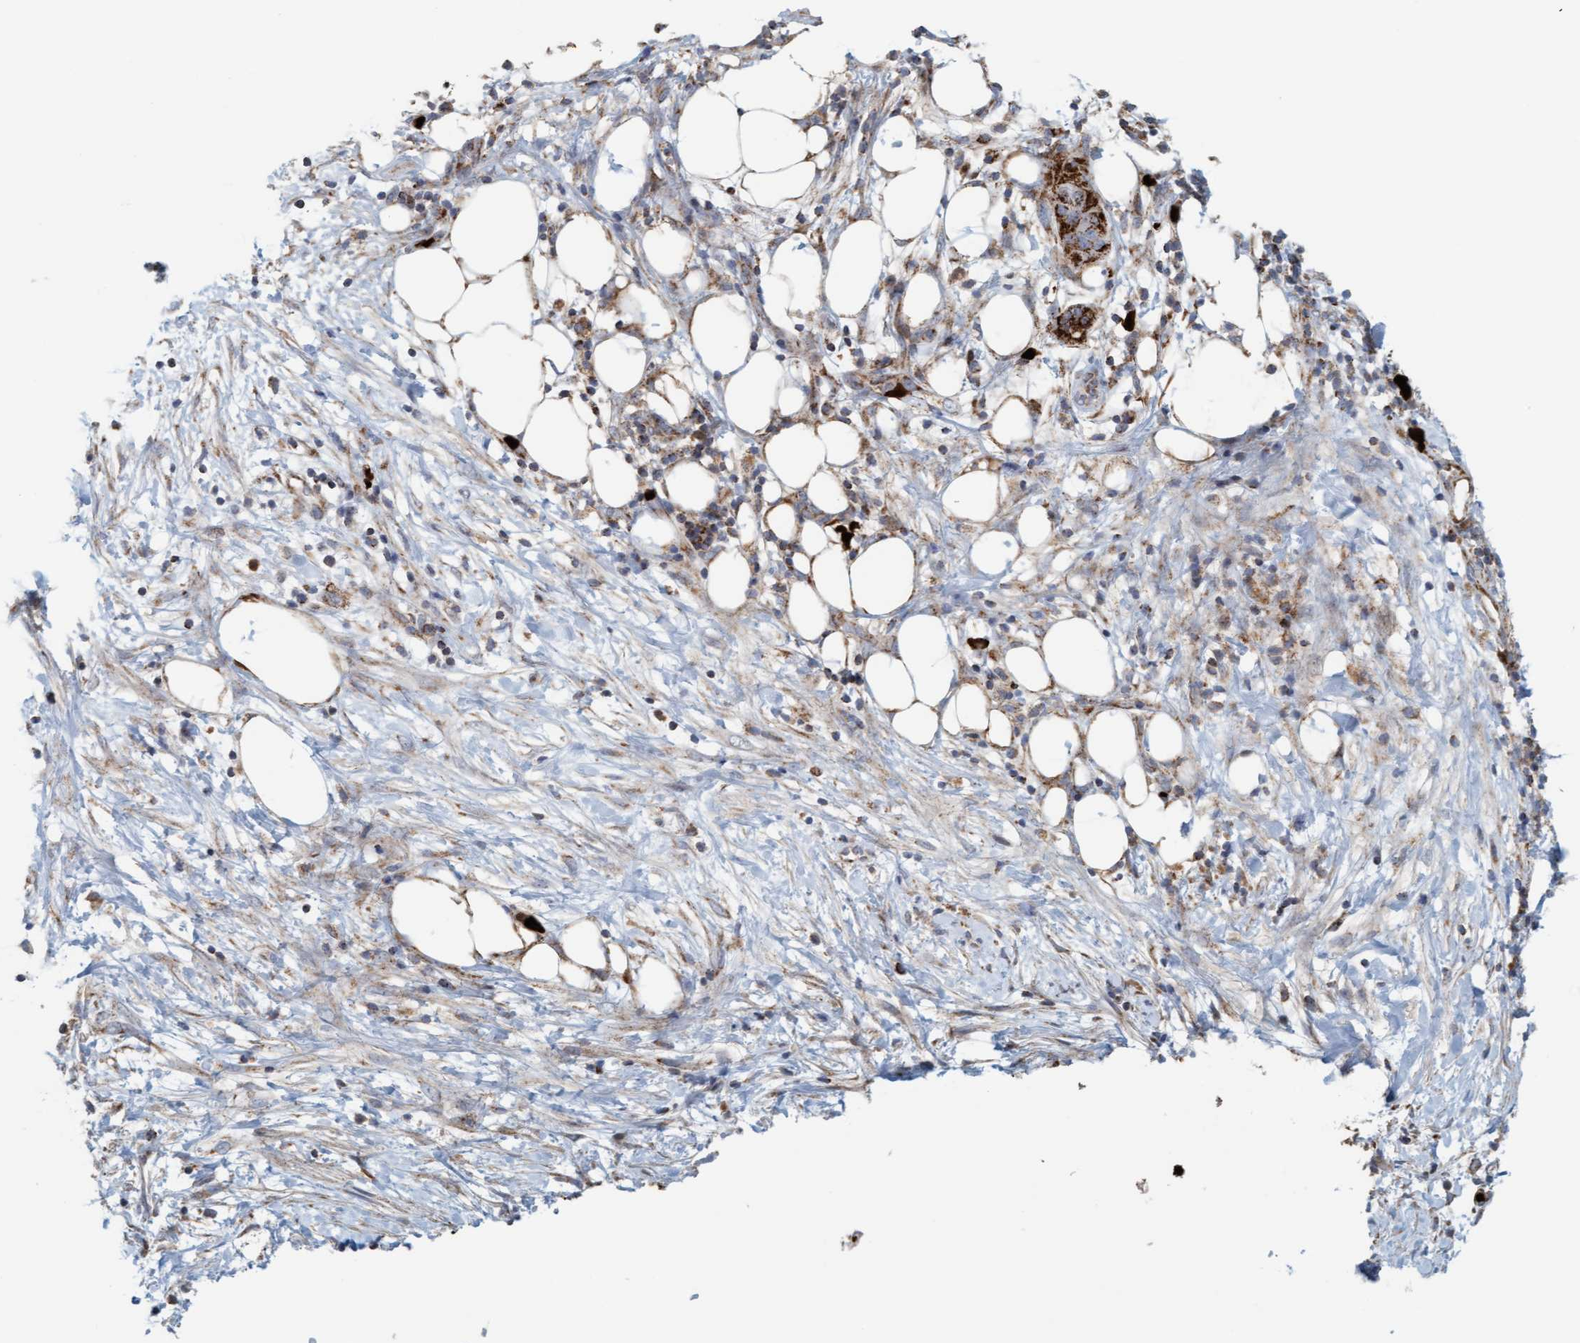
{"staining": {"intensity": "strong", "quantity": ">75%", "location": "cytoplasmic/membranous"}, "tissue": "pancreatic cancer", "cell_type": "Tumor cells", "image_type": "cancer", "snomed": [{"axis": "morphology", "description": "Adenocarcinoma, NOS"}, {"axis": "topography", "description": "Pancreas"}], "caption": "Protein expression analysis of pancreatic cancer (adenocarcinoma) demonstrates strong cytoplasmic/membranous expression in about >75% of tumor cells.", "gene": "B9D1", "patient": {"sex": "female", "age": 78}}